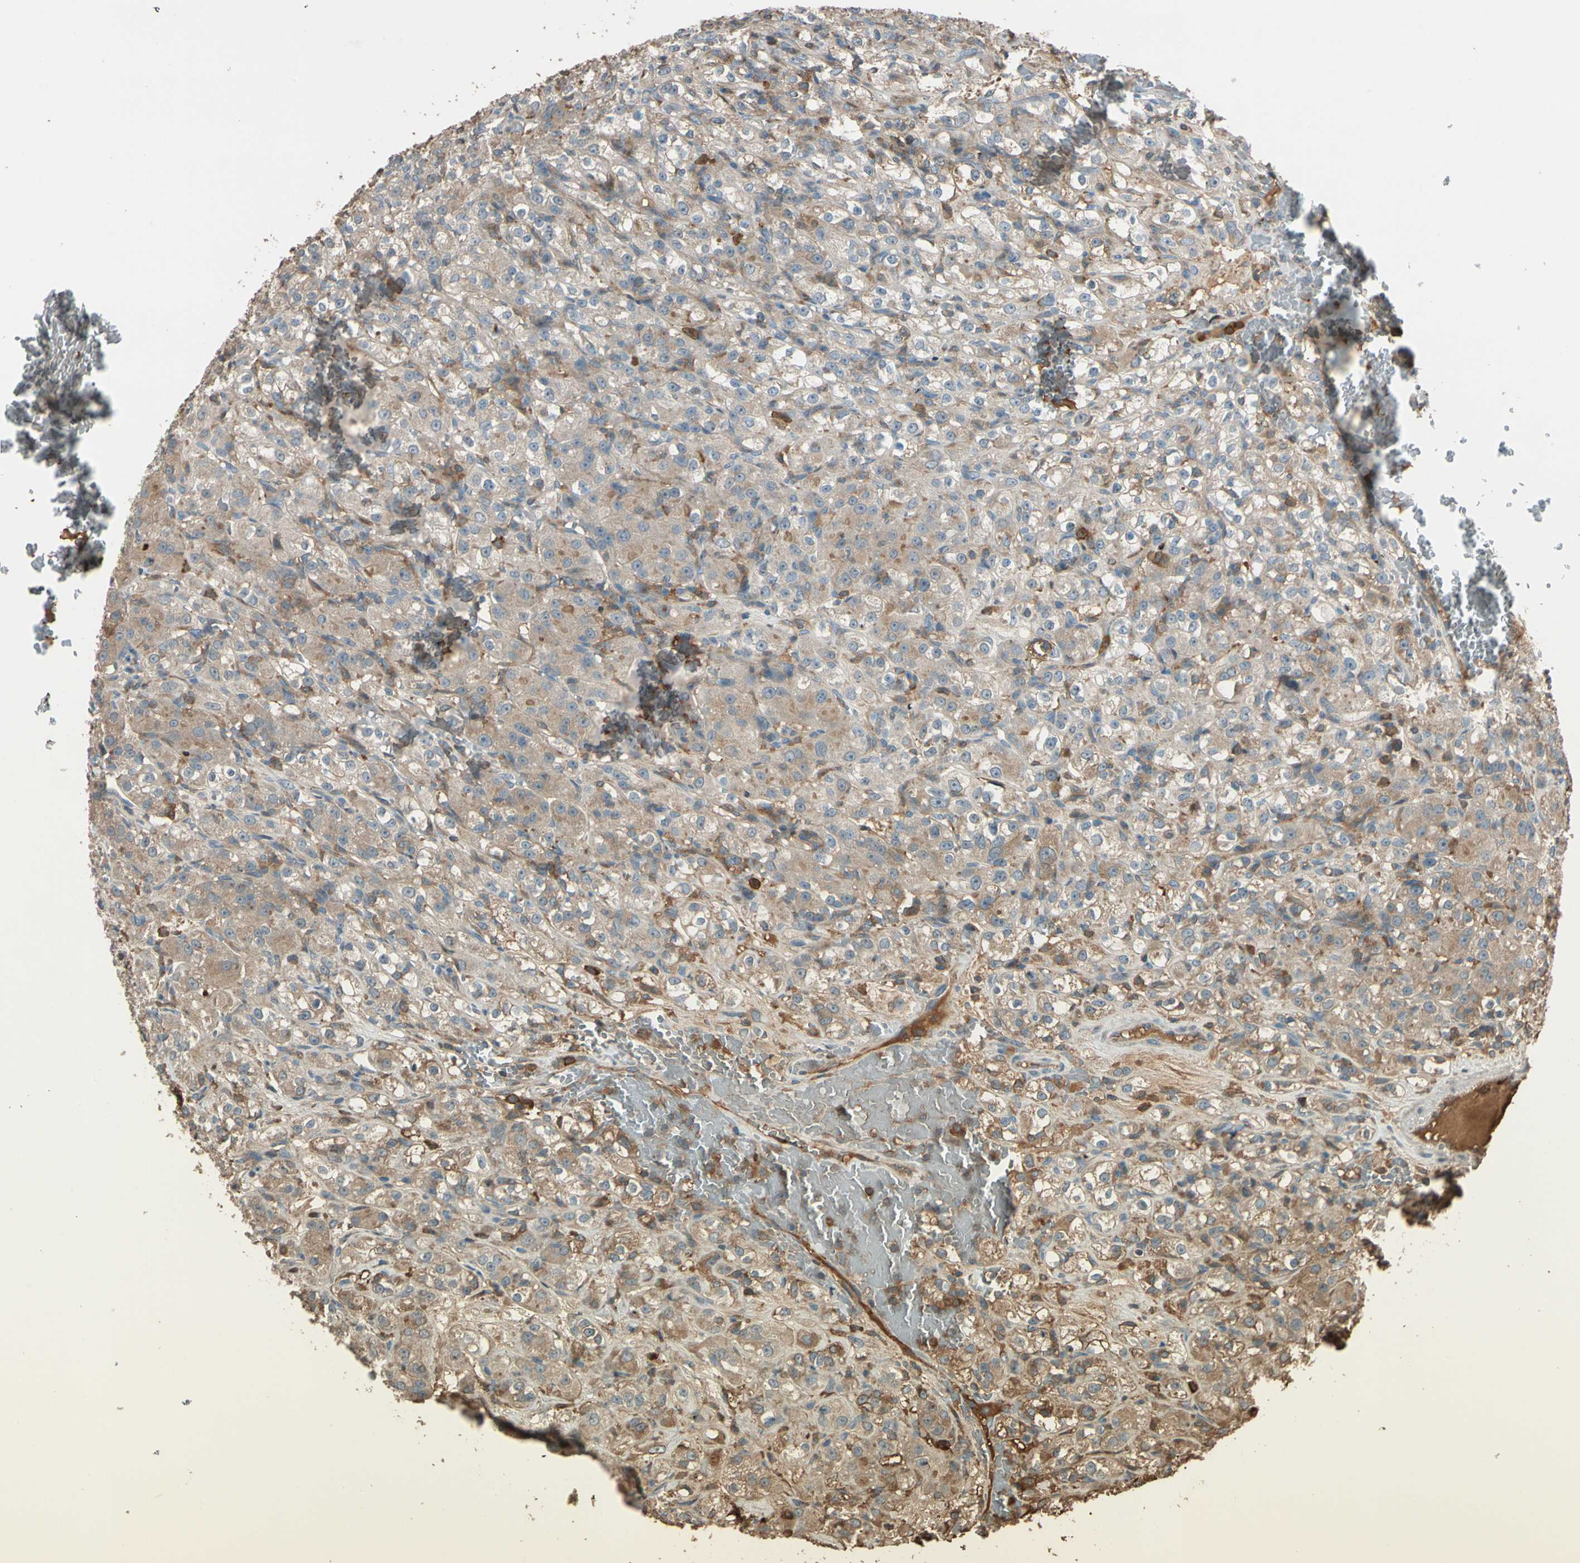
{"staining": {"intensity": "weak", "quantity": ">75%", "location": "cytoplasmic/membranous"}, "tissue": "renal cancer", "cell_type": "Tumor cells", "image_type": "cancer", "snomed": [{"axis": "morphology", "description": "Normal tissue, NOS"}, {"axis": "morphology", "description": "Adenocarcinoma, NOS"}, {"axis": "topography", "description": "Kidney"}], "caption": "Renal cancer (adenocarcinoma) stained with DAB (3,3'-diaminobenzidine) immunohistochemistry demonstrates low levels of weak cytoplasmic/membranous staining in about >75% of tumor cells.", "gene": "STX11", "patient": {"sex": "male", "age": 61}}